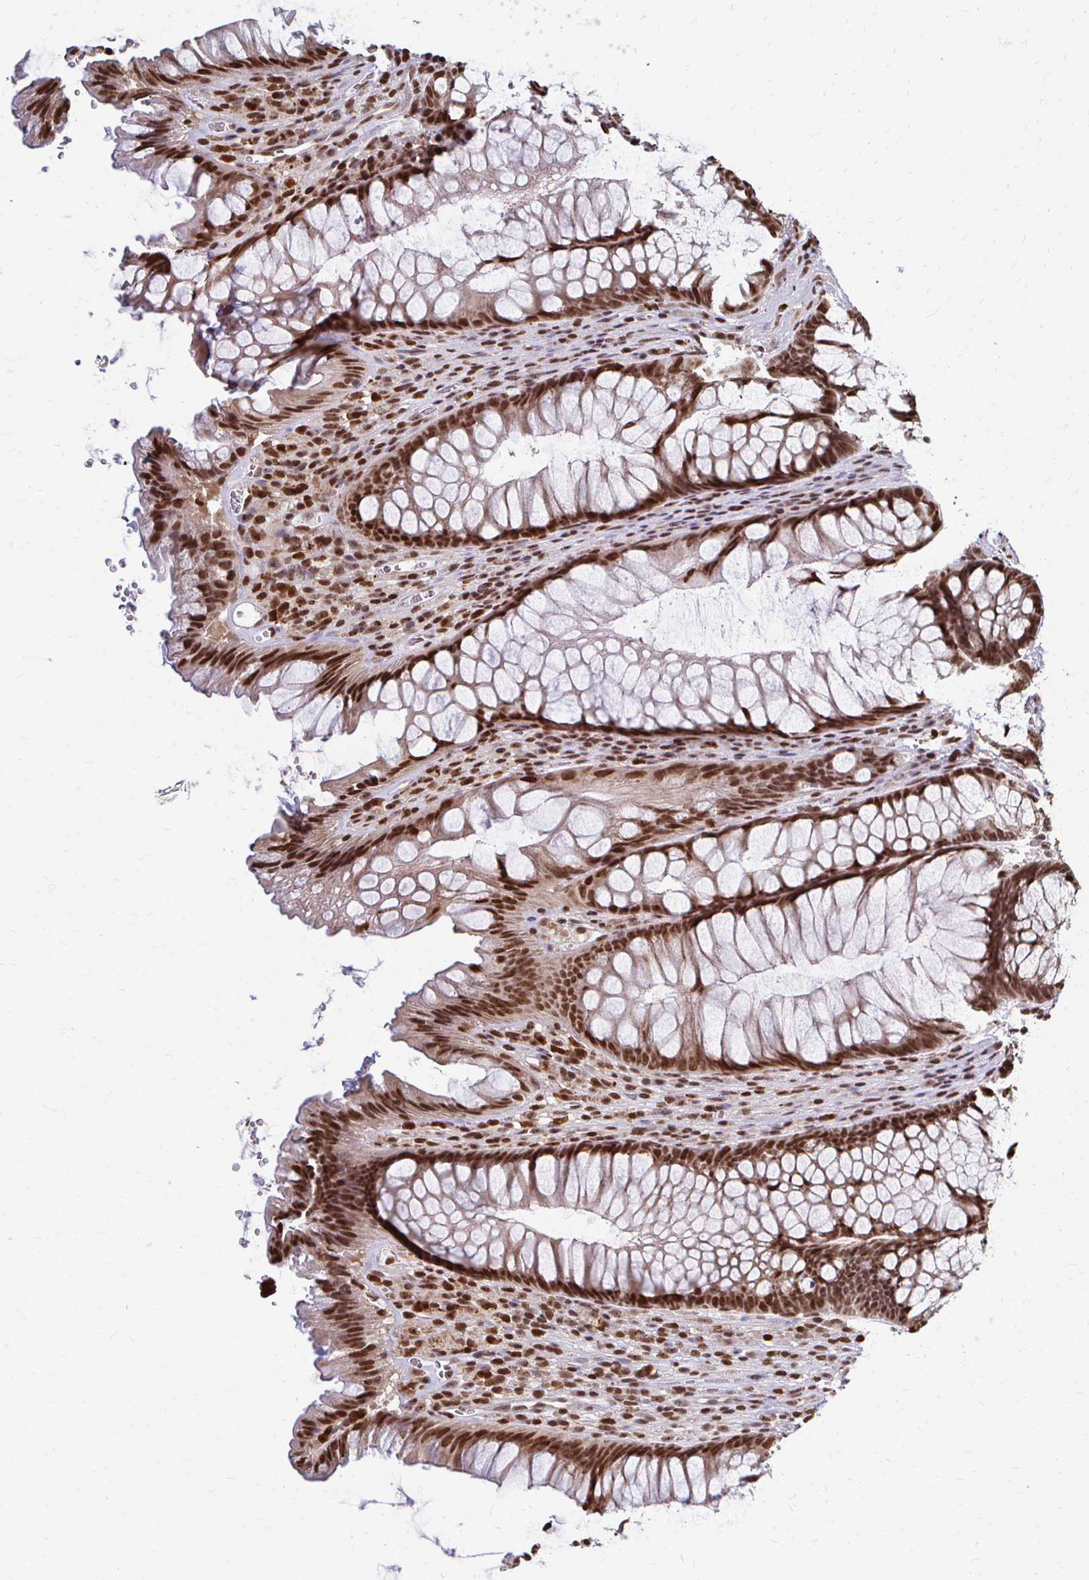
{"staining": {"intensity": "strong", "quantity": ">75%", "location": "nuclear"}, "tissue": "rectum", "cell_type": "Glandular cells", "image_type": "normal", "snomed": [{"axis": "morphology", "description": "Normal tissue, NOS"}, {"axis": "topography", "description": "Rectum"}], "caption": "Brown immunohistochemical staining in unremarkable human rectum demonstrates strong nuclear staining in about >75% of glandular cells. (Brightfield microscopy of DAB IHC at high magnification).", "gene": "HOXA9", "patient": {"sex": "male", "age": 53}}